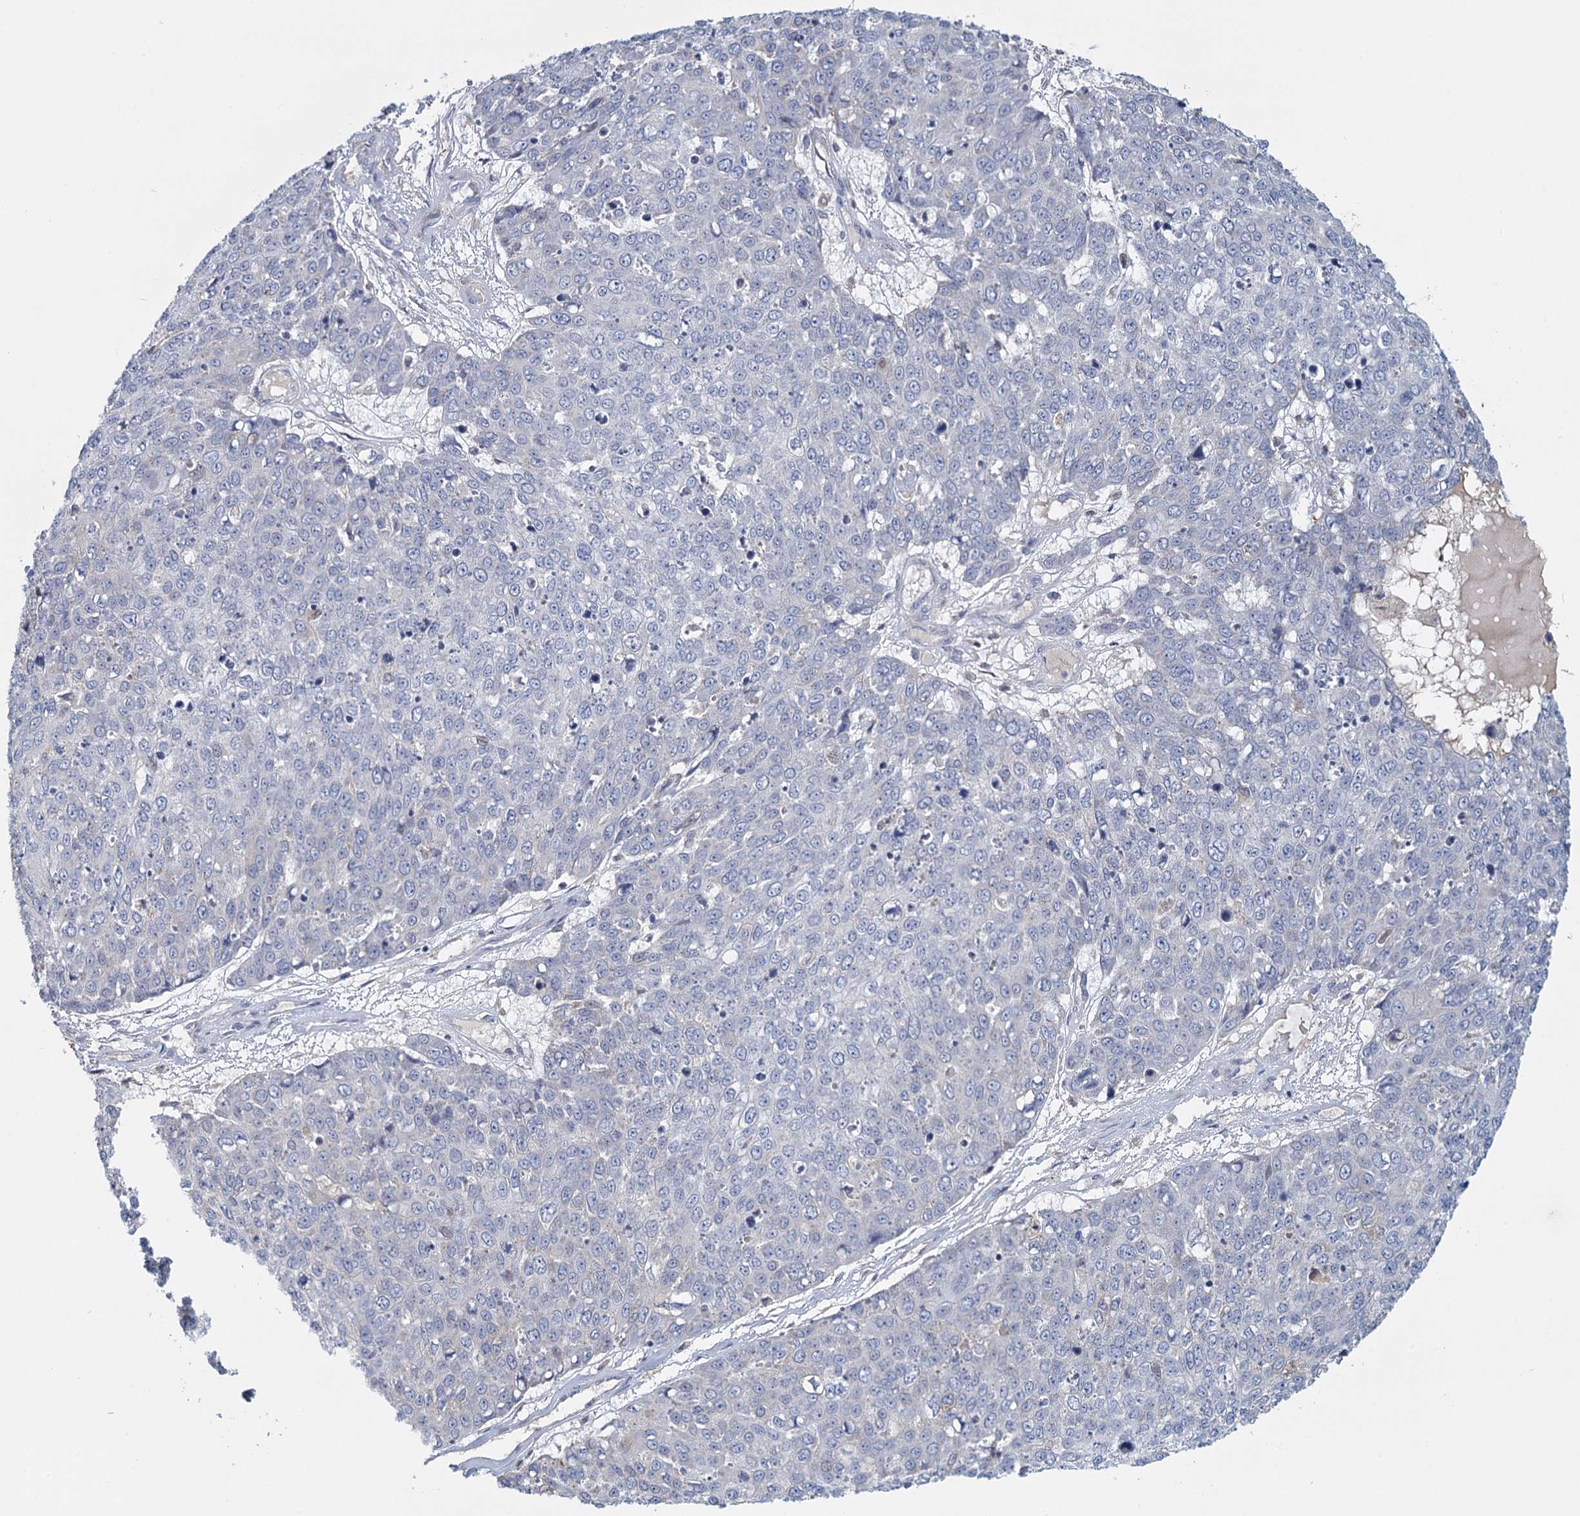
{"staining": {"intensity": "negative", "quantity": "none", "location": "none"}, "tissue": "skin cancer", "cell_type": "Tumor cells", "image_type": "cancer", "snomed": [{"axis": "morphology", "description": "Squamous cell carcinoma, NOS"}, {"axis": "topography", "description": "Skin"}], "caption": "Immunohistochemistry (IHC) photomicrograph of squamous cell carcinoma (skin) stained for a protein (brown), which shows no staining in tumor cells. (Immunohistochemistry, brightfield microscopy, high magnification).", "gene": "ANKRD16", "patient": {"sex": "female", "age": 44}}